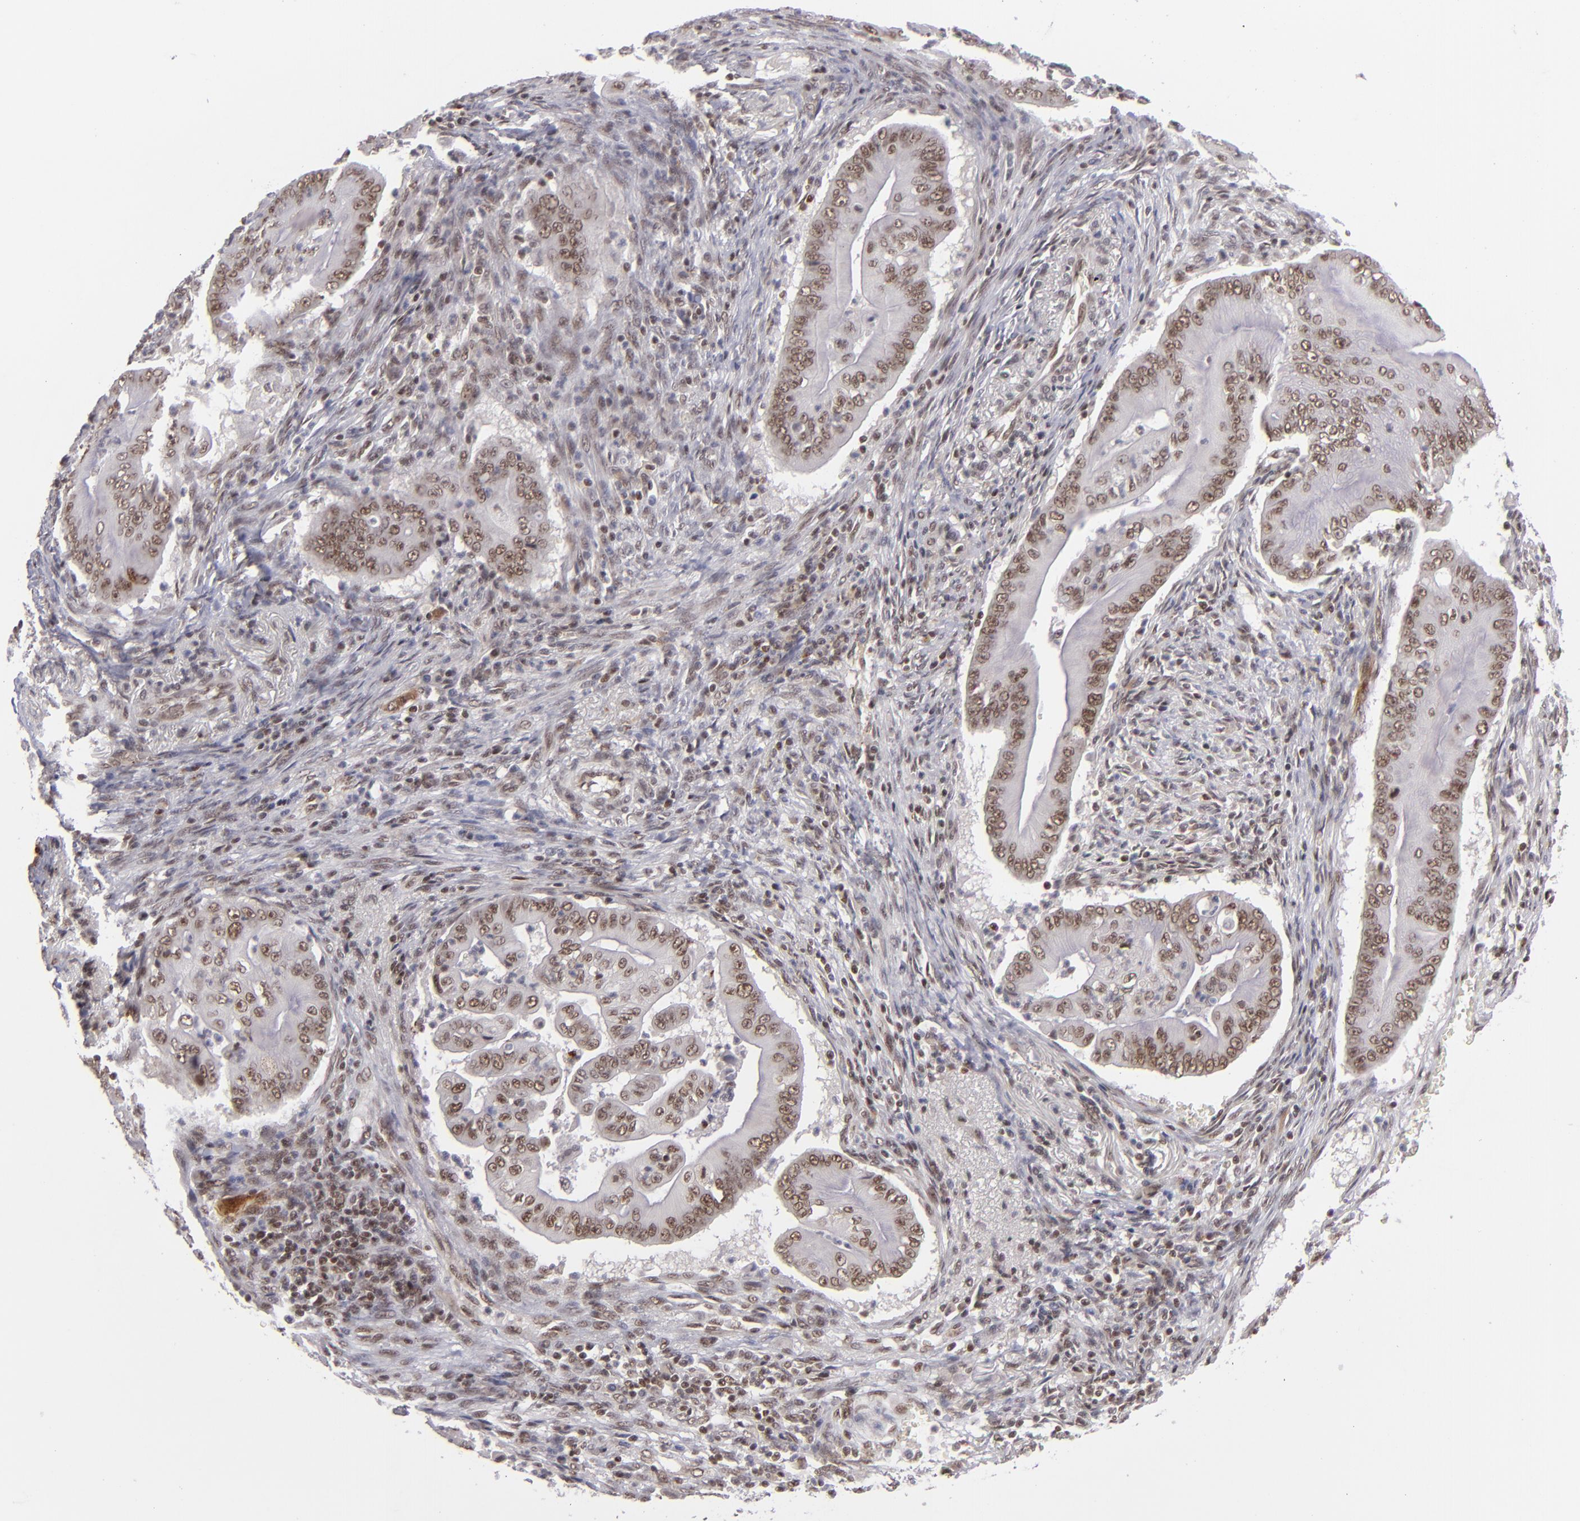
{"staining": {"intensity": "moderate", "quantity": ">75%", "location": "nuclear"}, "tissue": "pancreatic cancer", "cell_type": "Tumor cells", "image_type": "cancer", "snomed": [{"axis": "morphology", "description": "Adenocarcinoma, NOS"}, {"axis": "topography", "description": "Pancreas"}], "caption": "Moderate nuclear positivity is appreciated in approximately >75% of tumor cells in pancreatic adenocarcinoma. (Brightfield microscopy of DAB IHC at high magnification).", "gene": "MLLT3", "patient": {"sex": "male", "age": 62}}